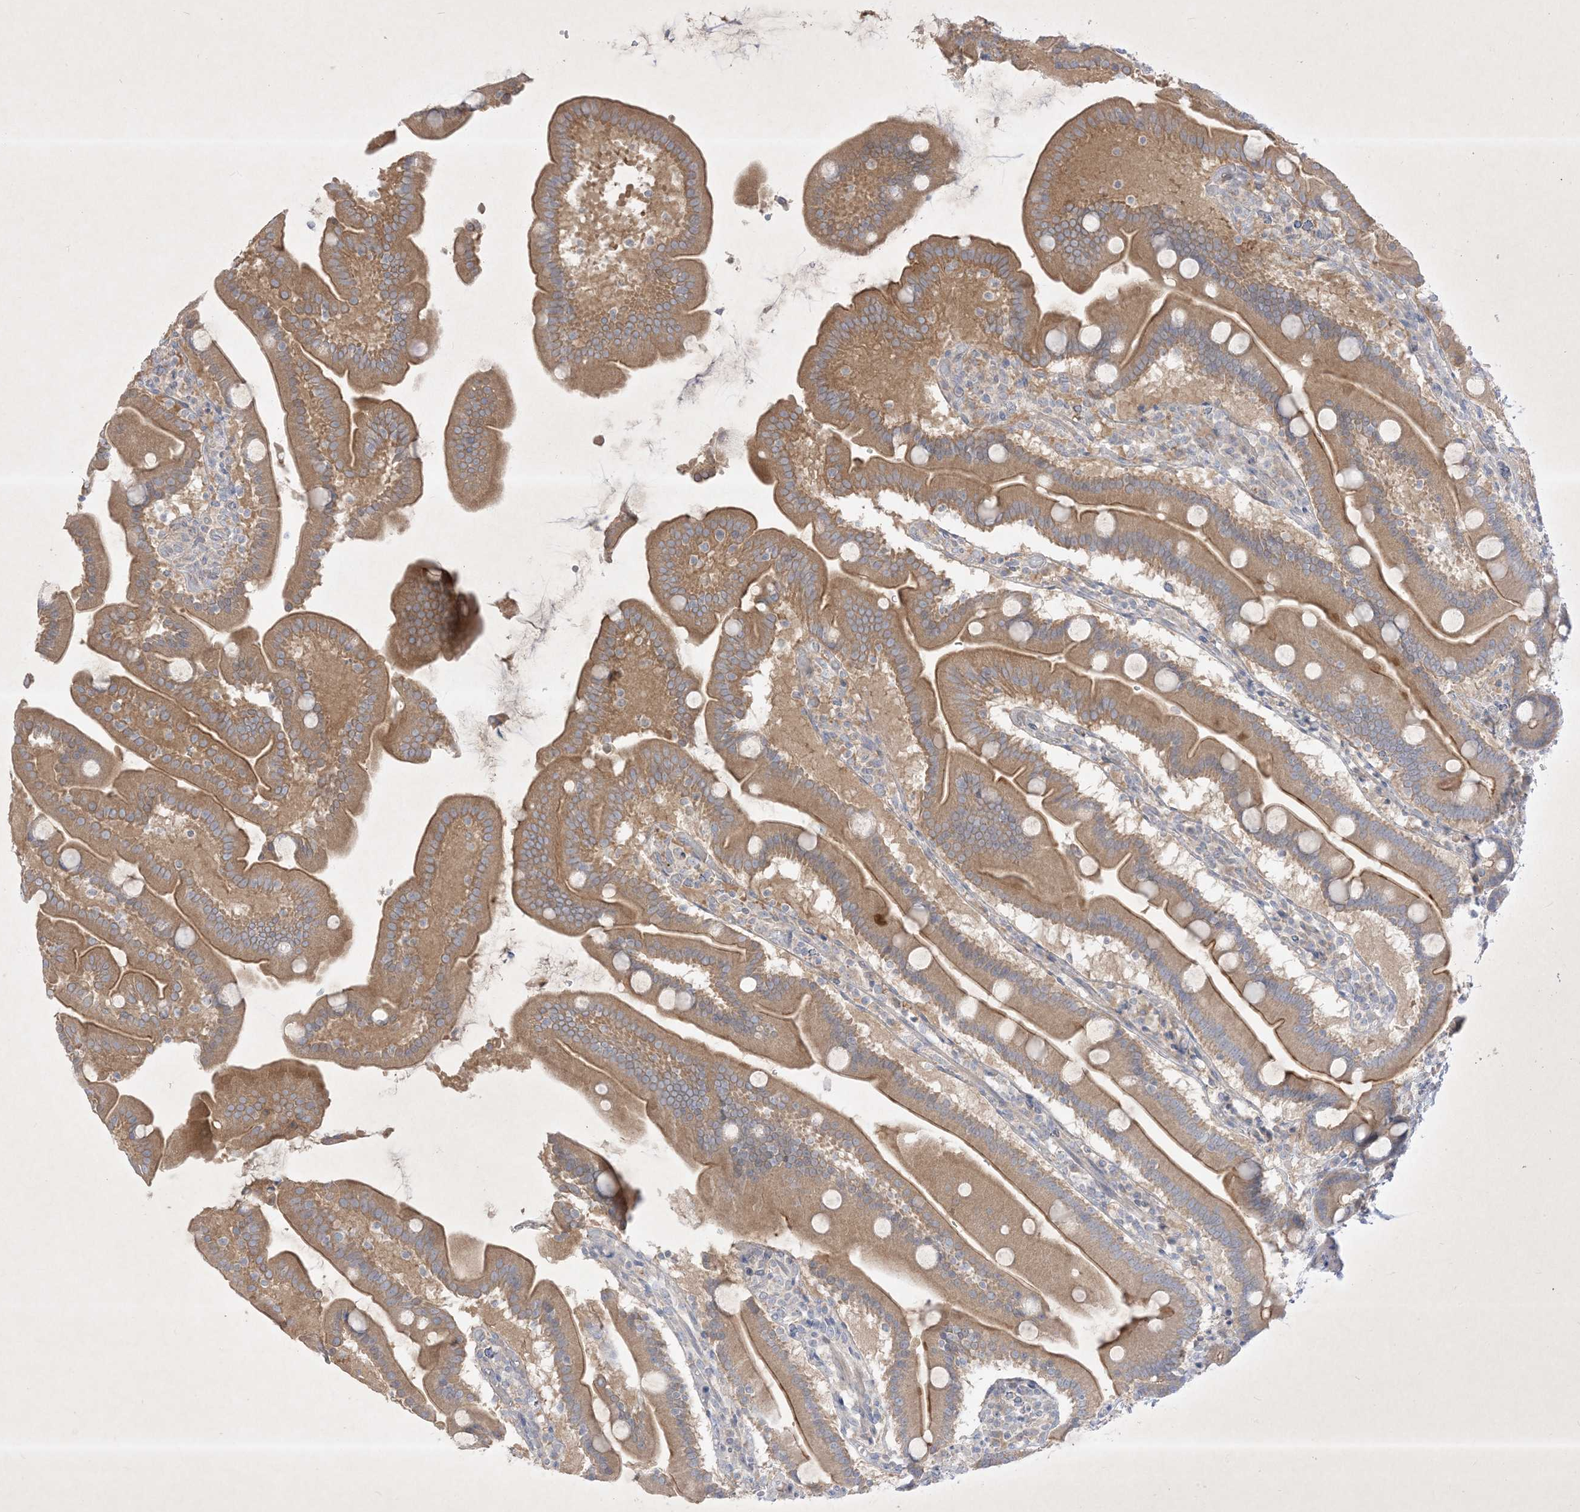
{"staining": {"intensity": "moderate", "quantity": ">75%", "location": "cytoplasmic/membranous"}, "tissue": "duodenum", "cell_type": "Glandular cells", "image_type": "normal", "snomed": [{"axis": "morphology", "description": "Normal tissue, NOS"}, {"axis": "topography", "description": "Duodenum"}], "caption": "Protein staining by IHC shows moderate cytoplasmic/membranous expression in about >75% of glandular cells in unremarkable duodenum. Immunohistochemistry stains the protein of interest in brown and the nuclei are stained blue.", "gene": "PLEKHA3", "patient": {"sex": "male", "age": 55}}